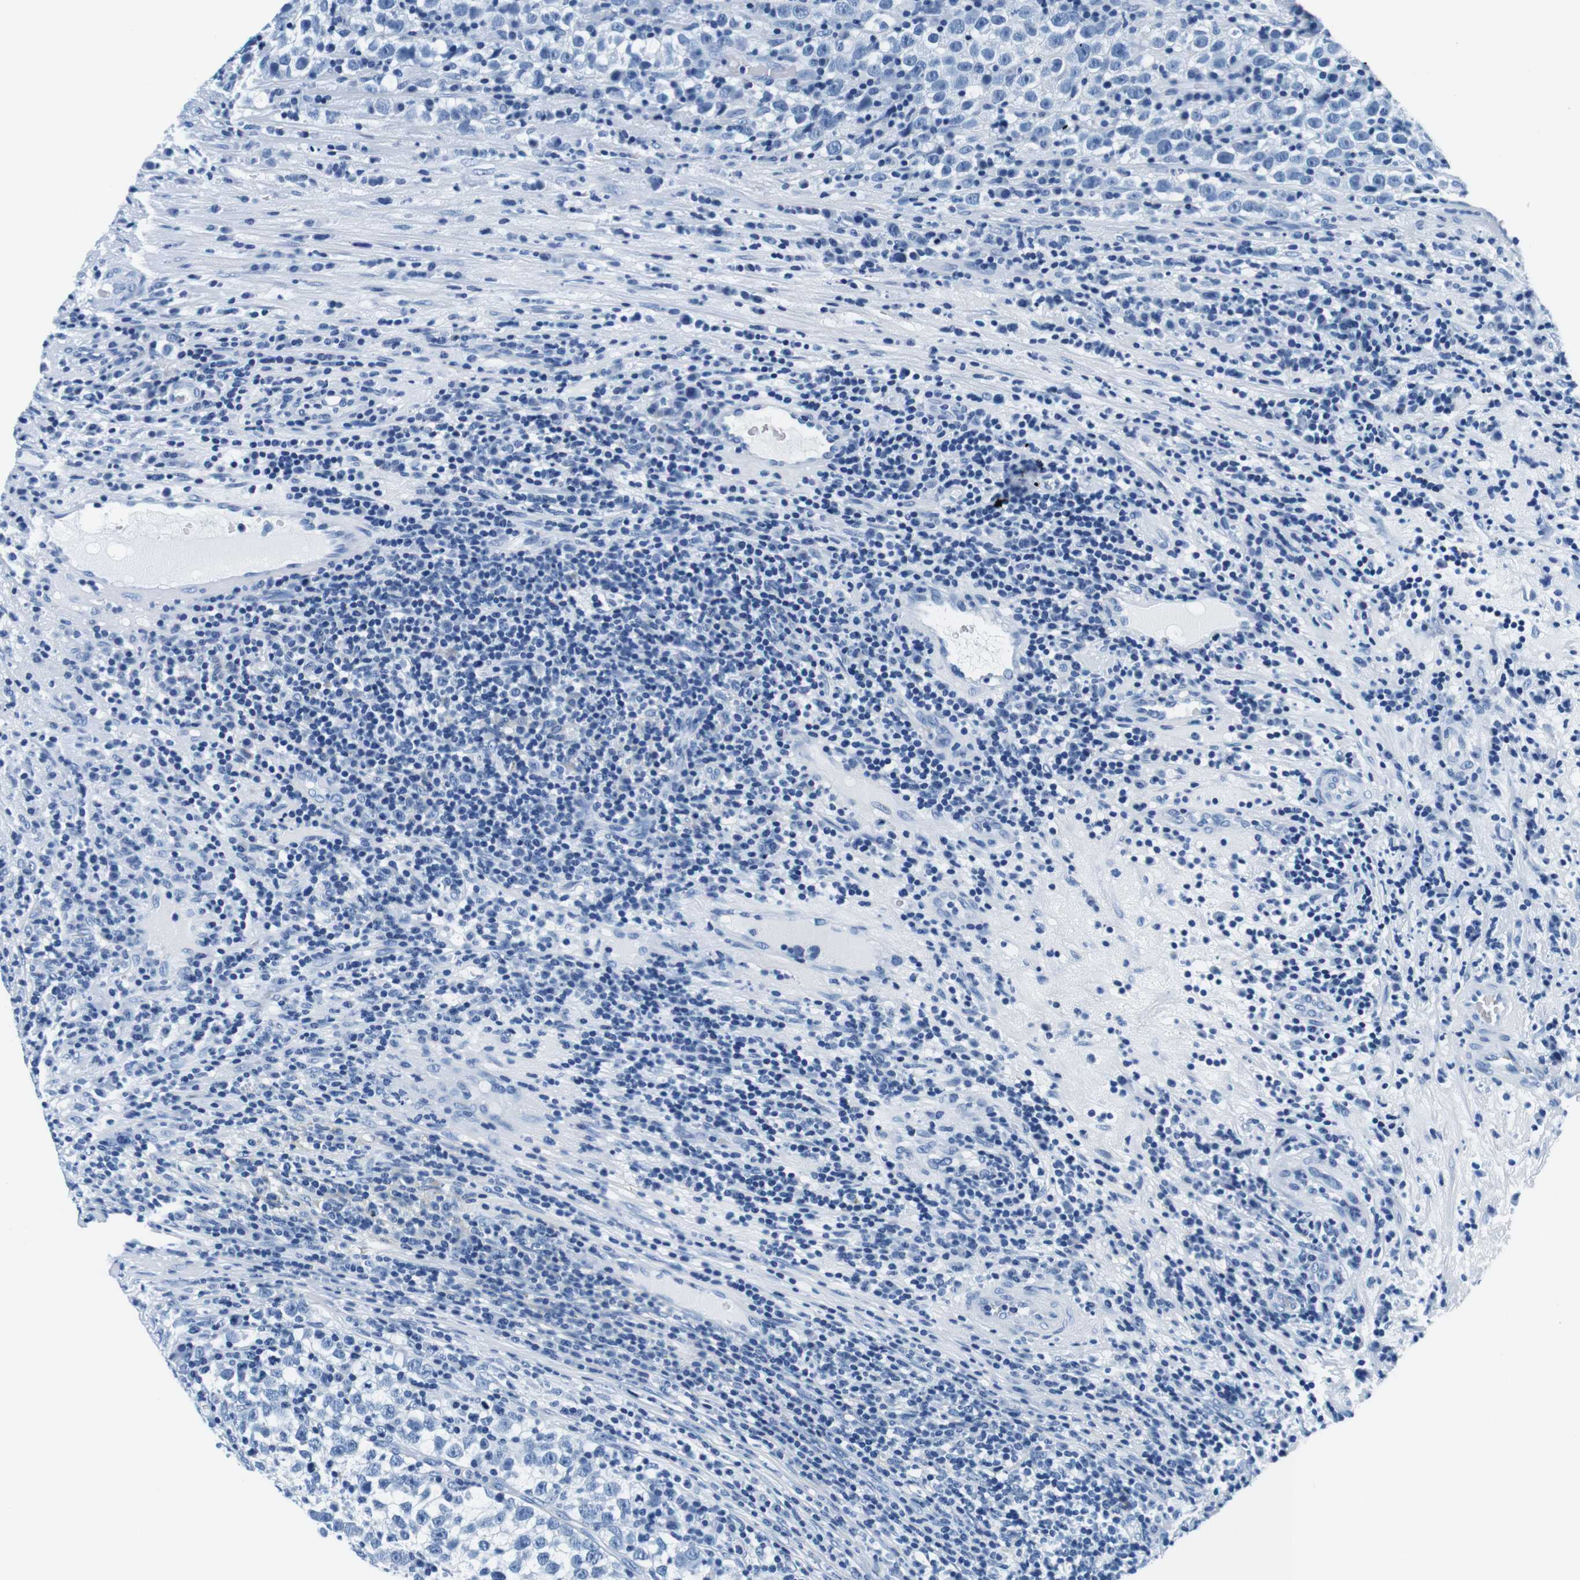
{"staining": {"intensity": "negative", "quantity": "none", "location": "none"}, "tissue": "testis cancer", "cell_type": "Tumor cells", "image_type": "cancer", "snomed": [{"axis": "morphology", "description": "Normal tissue, NOS"}, {"axis": "morphology", "description": "Seminoma, NOS"}, {"axis": "topography", "description": "Testis"}], "caption": "The micrograph displays no significant positivity in tumor cells of seminoma (testis).", "gene": "ELANE", "patient": {"sex": "male", "age": 43}}